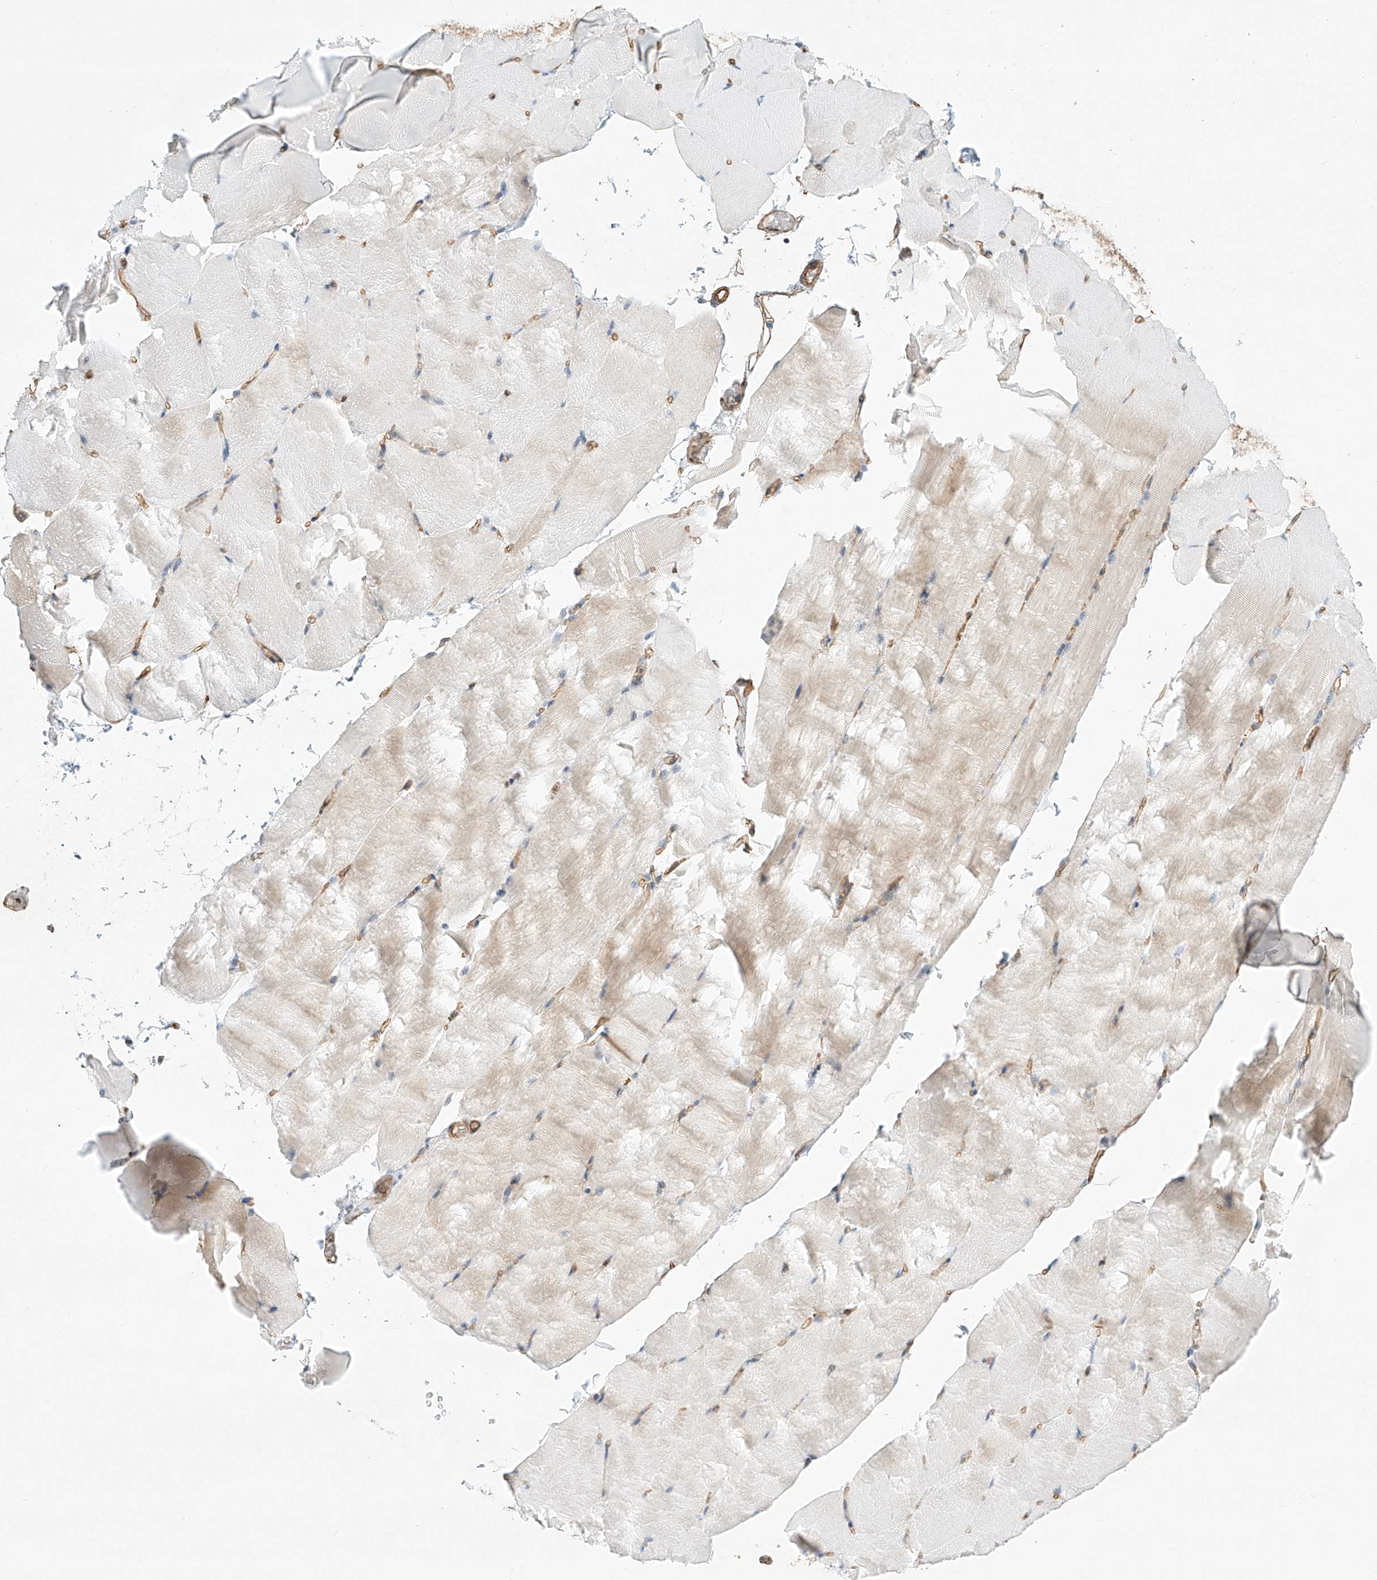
{"staining": {"intensity": "weak", "quantity": "<25%", "location": "cytoplasmic/membranous"}, "tissue": "skeletal muscle", "cell_type": "Myocytes", "image_type": "normal", "snomed": [{"axis": "morphology", "description": "Normal tissue, NOS"}, {"axis": "topography", "description": "Skeletal muscle"}, {"axis": "topography", "description": "Parathyroid gland"}], "caption": "High power microscopy photomicrograph of an immunohistochemistry (IHC) micrograph of normal skeletal muscle, revealing no significant staining in myocytes.", "gene": "REEP2", "patient": {"sex": "female", "age": 37}}